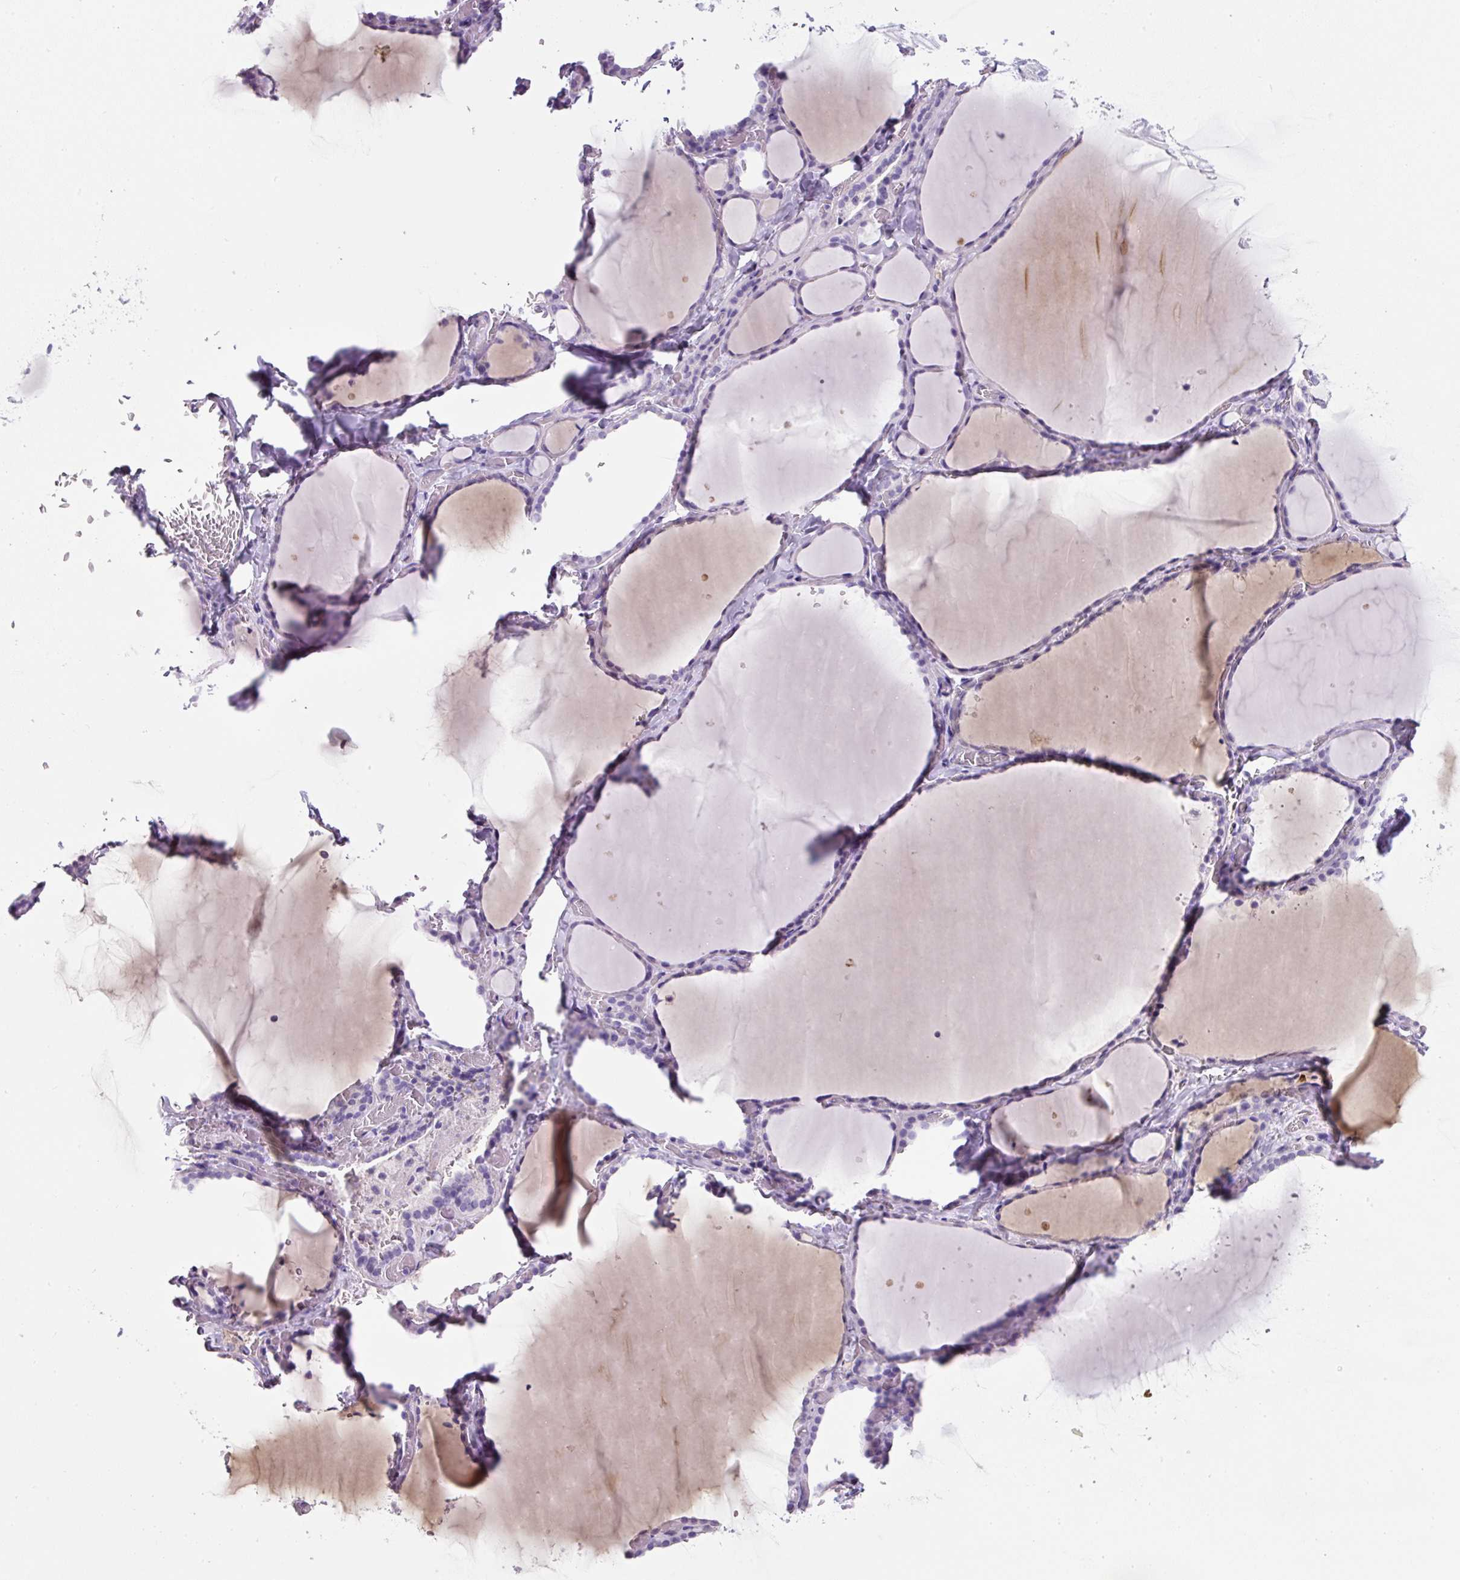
{"staining": {"intensity": "negative", "quantity": "none", "location": "none"}, "tissue": "thyroid gland", "cell_type": "Glandular cells", "image_type": "normal", "snomed": [{"axis": "morphology", "description": "Normal tissue, NOS"}, {"axis": "topography", "description": "Thyroid gland"}], "caption": "This photomicrograph is of normal thyroid gland stained with IHC to label a protein in brown with the nuclei are counter-stained blue. There is no positivity in glandular cells.", "gene": "OR14A2", "patient": {"sex": "female", "age": 36}}